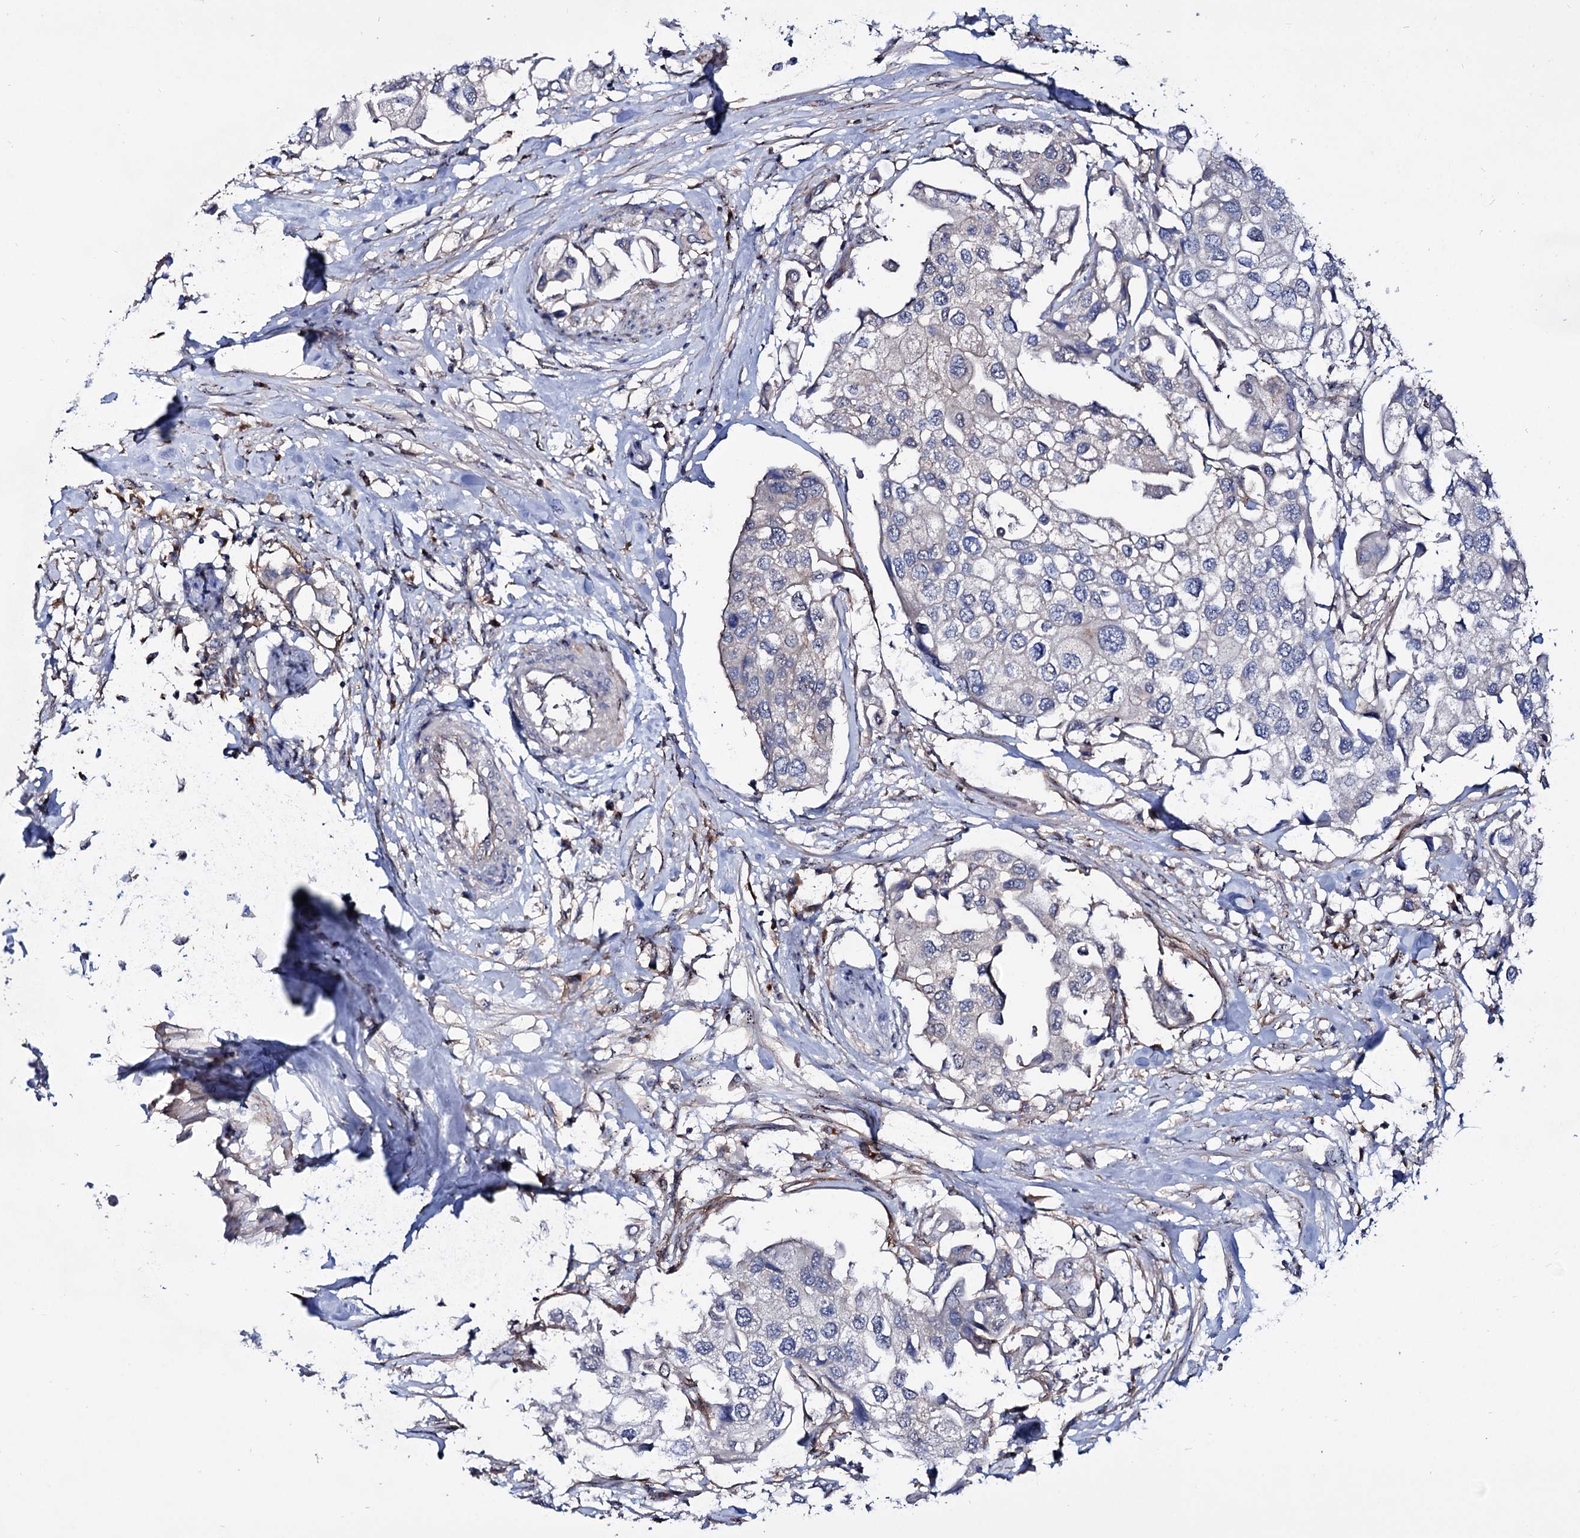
{"staining": {"intensity": "negative", "quantity": "none", "location": "none"}, "tissue": "urothelial cancer", "cell_type": "Tumor cells", "image_type": "cancer", "snomed": [{"axis": "morphology", "description": "Urothelial carcinoma, High grade"}, {"axis": "topography", "description": "Urinary bladder"}], "caption": "The image exhibits no staining of tumor cells in urothelial cancer. (Brightfield microscopy of DAB (3,3'-diaminobenzidine) immunohistochemistry at high magnification).", "gene": "SEC24A", "patient": {"sex": "male", "age": 64}}